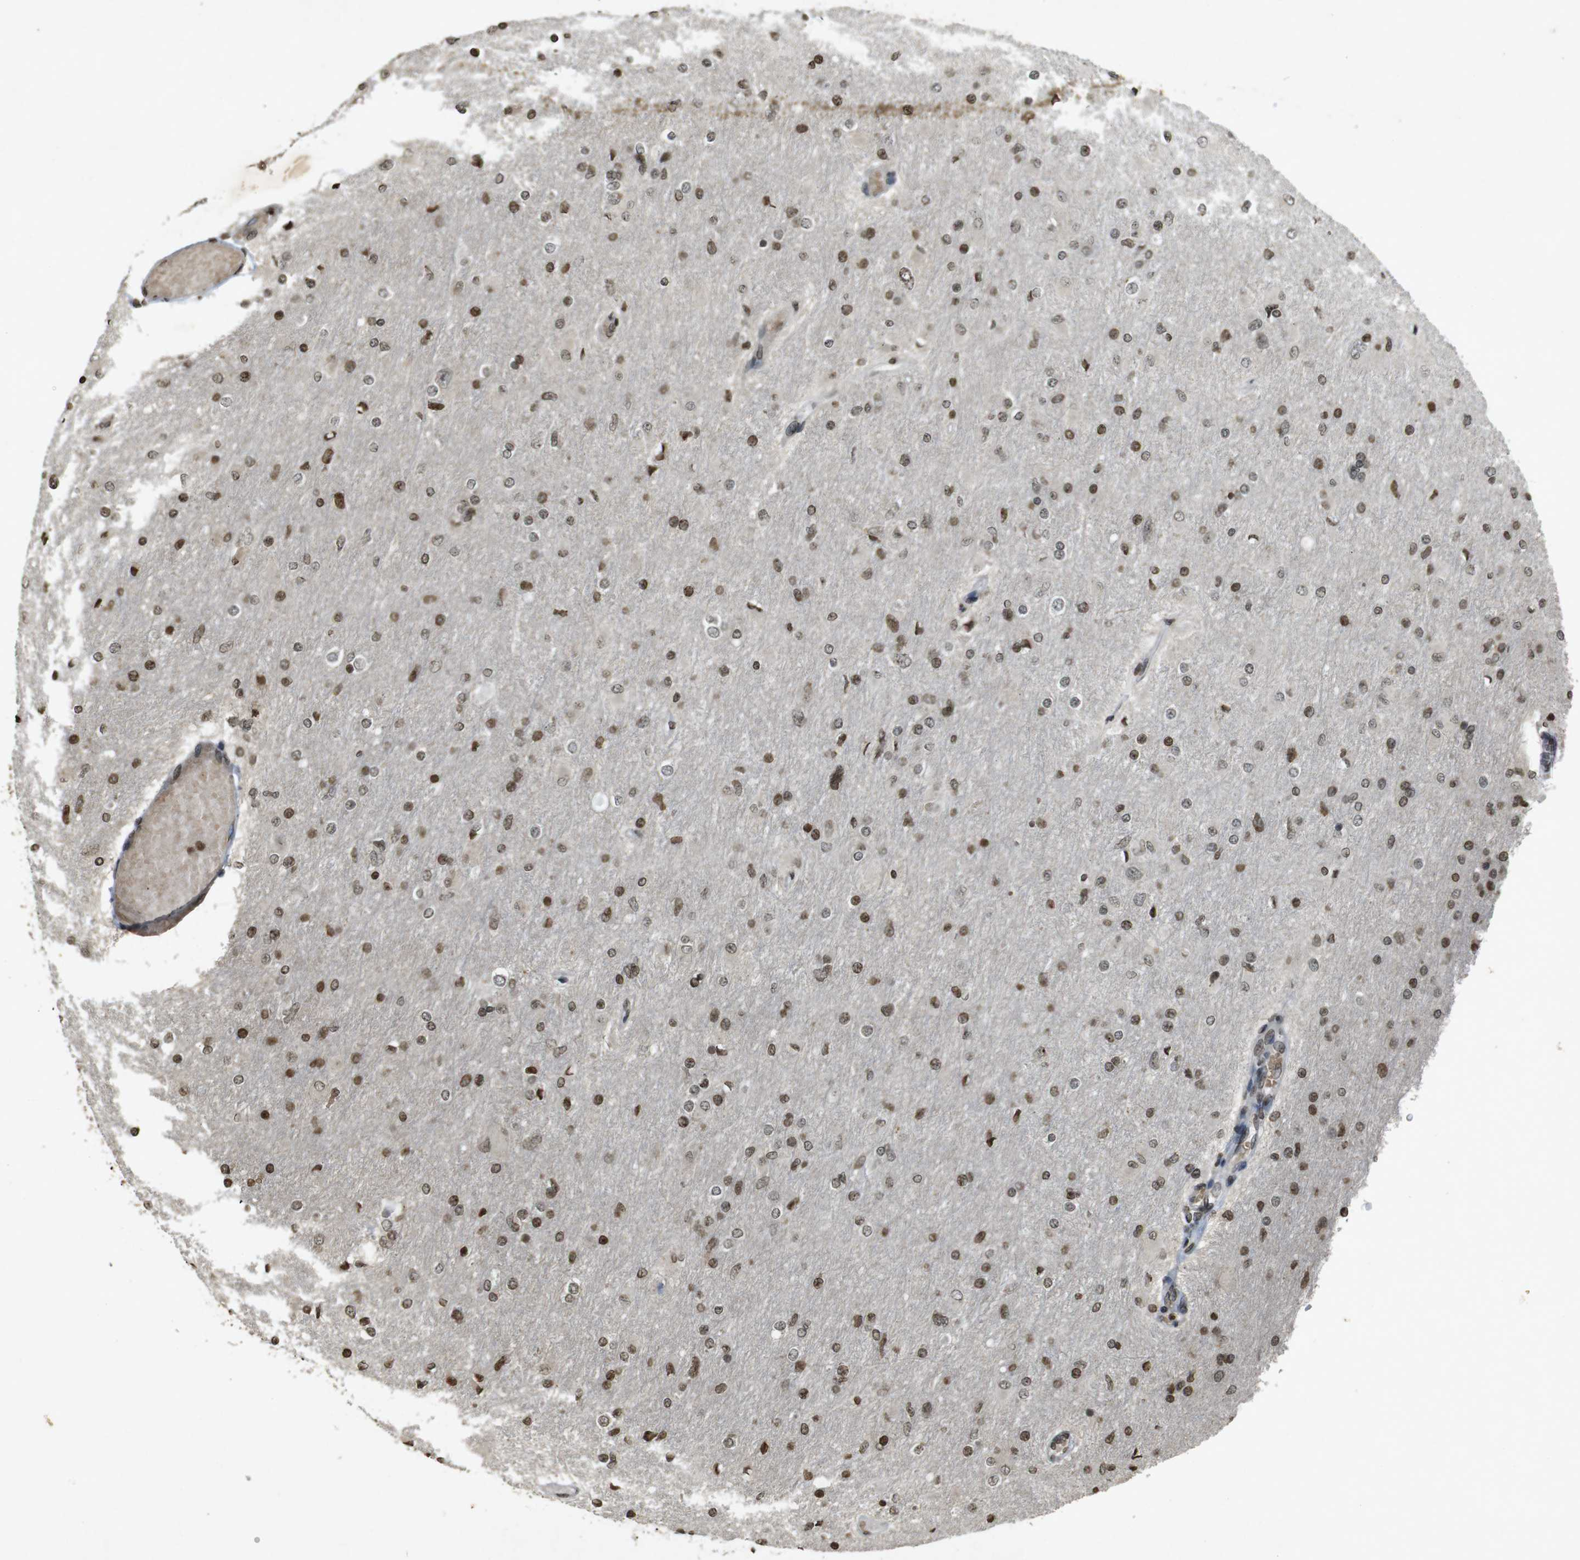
{"staining": {"intensity": "moderate", "quantity": ">75%", "location": "nuclear"}, "tissue": "glioma", "cell_type": "Tumor cells", "image_type": "cancer", "snomed": [{"axis": "morphology", "description": "Glioma, malignant, High grade"}, {"axis": "topography", "description": "Cerebral cortex"}], "caption": "Immunohistochemistry (IHC) photomicrograph of human glioma stained for a protein (brown), which shows medium levels of moderate nuclear expression in approximately >75% of tumor cells.", "gene": "ORC4", "patient": {"sex": "female", "age": 36}}